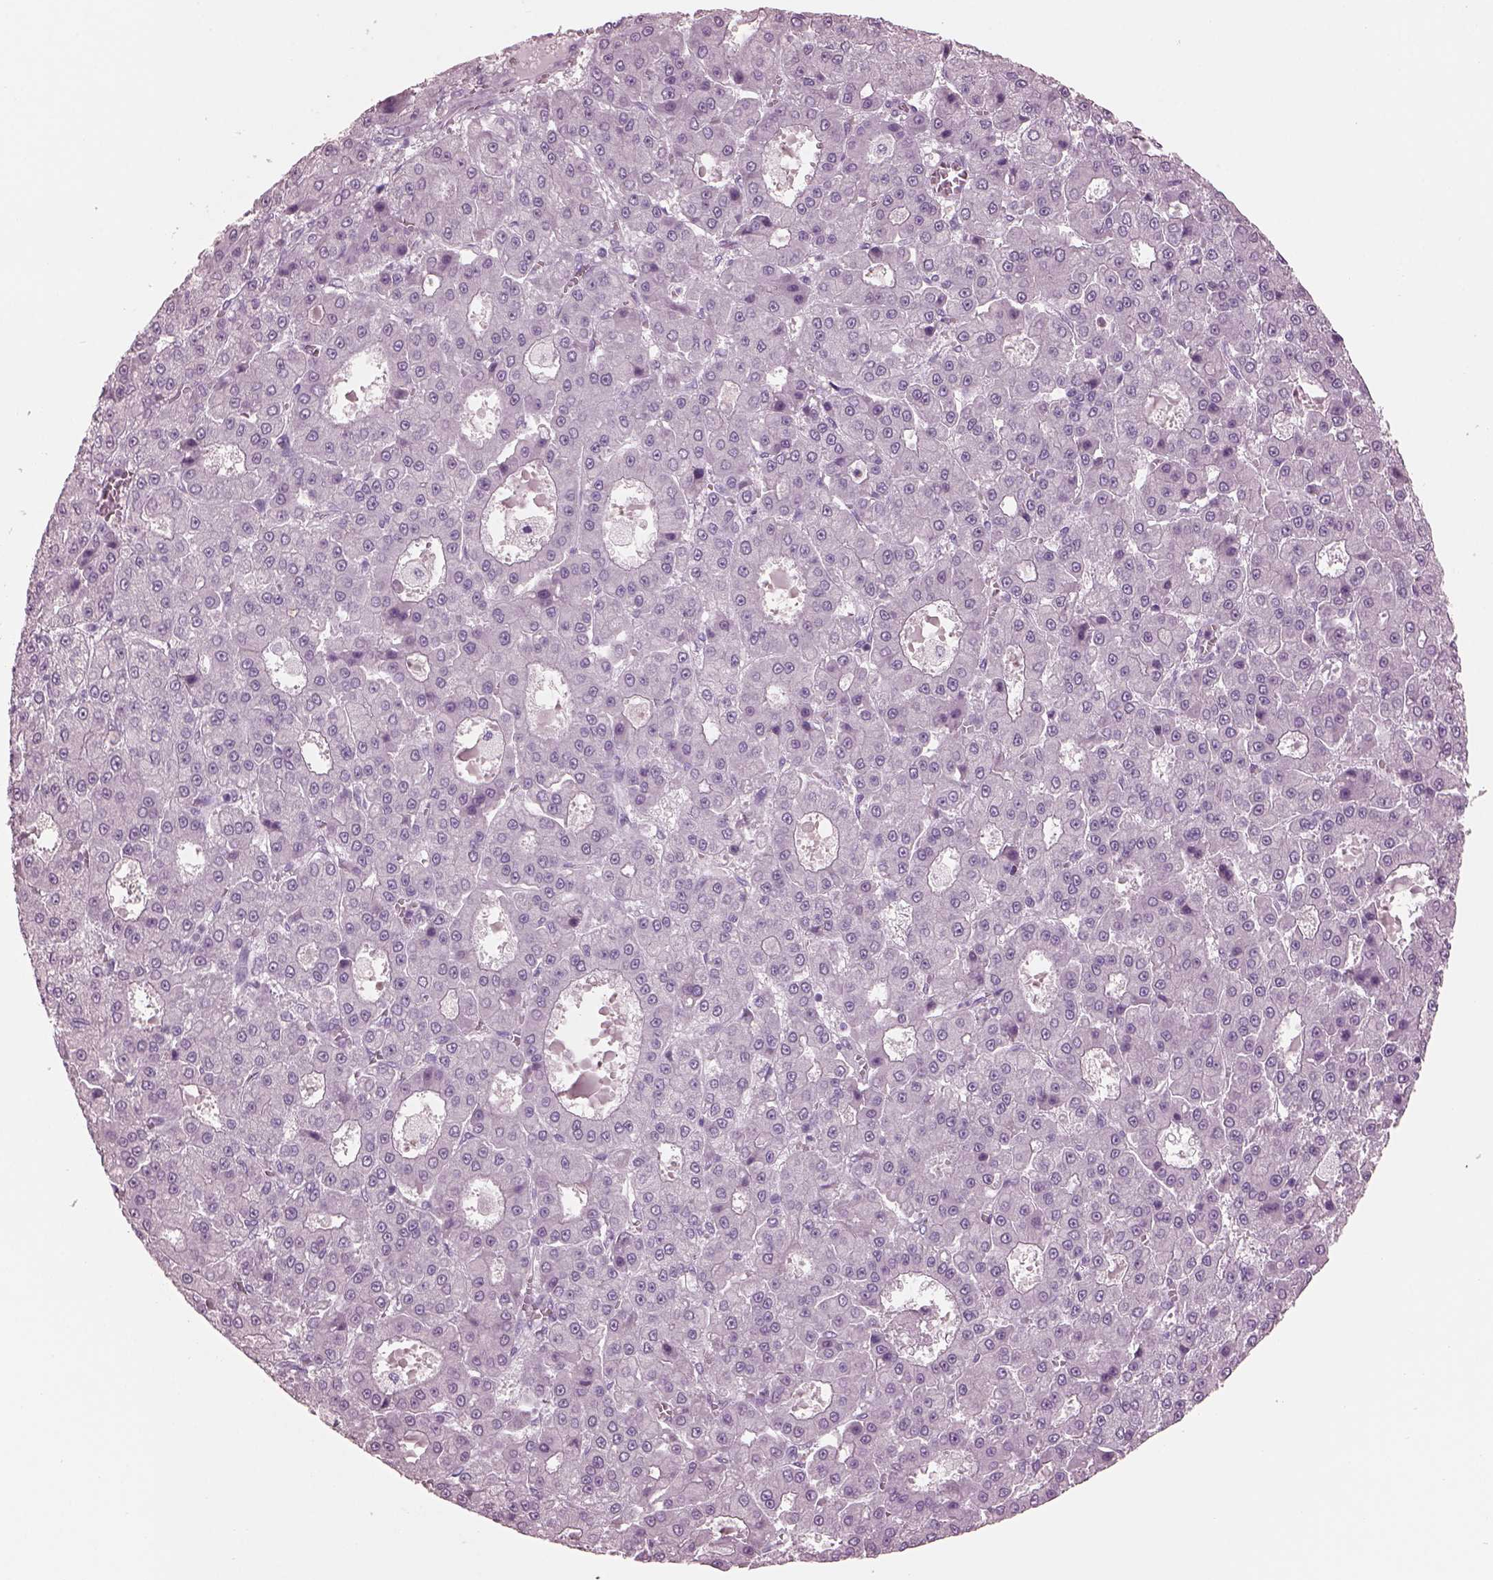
{"staining": {"intensity": "negative", "quantity": "none", "location": "none"}, "tissue": "liver cancer", "cell_type": "Tumor cells", "image_type": "cancer", "snomed": [{"axis": "morphology", "description": "Carcinoma, Hepatocellular, NOS"}, {"axis": "topography", "description": "Liver"}], "caption": "Tumor cells are negative for protein expression in human liver cancer (hepatocellular carcinoma).", "gene": "PACRG", "patient": {"sex": "male", "age": 70}}